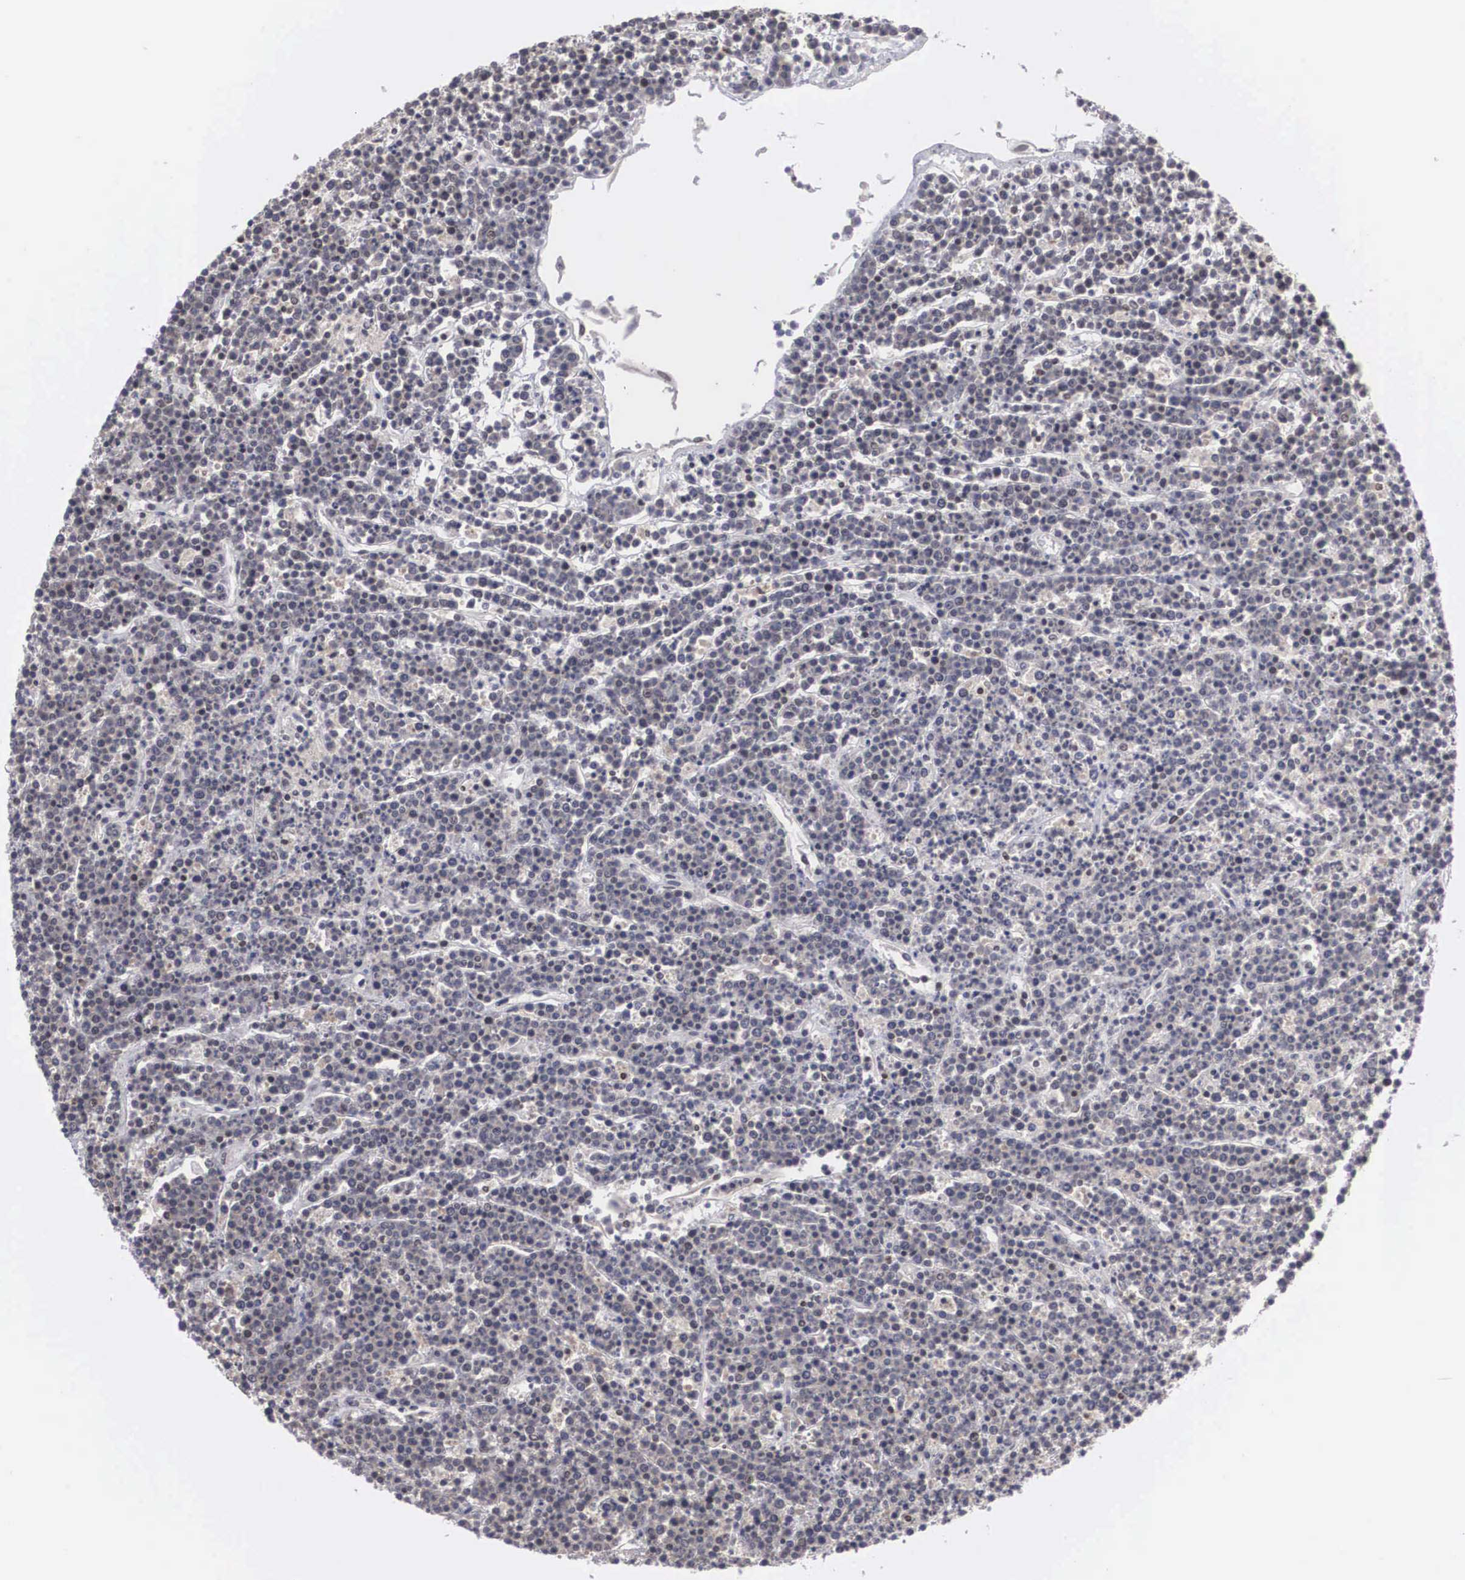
{"staining": {"intensity": "negative", "quantity": "none", "location": "none"}, "tissue": "lymphoma", "cell_type": "Tumor cells", "image_type": "cancer", "snomed": [{"axis": "morphology", "description": "Malignant lymphoma, non-Hodgkin's type, High grade"}, {"axis": "topography", "description": "Ovary"}], "caption": "This photomicrograph is of malignant lymphoma, non-Hodgkin's type (high-grade) stained with immunohistochemistry (IHC) to label a protein in brown with the nuclei are counter-stained blue. There is no positivity in tumor cells. Nuclei are stained in blue.", "gene": "WDR89", "patient": {"sex": "female", "age": 56}}